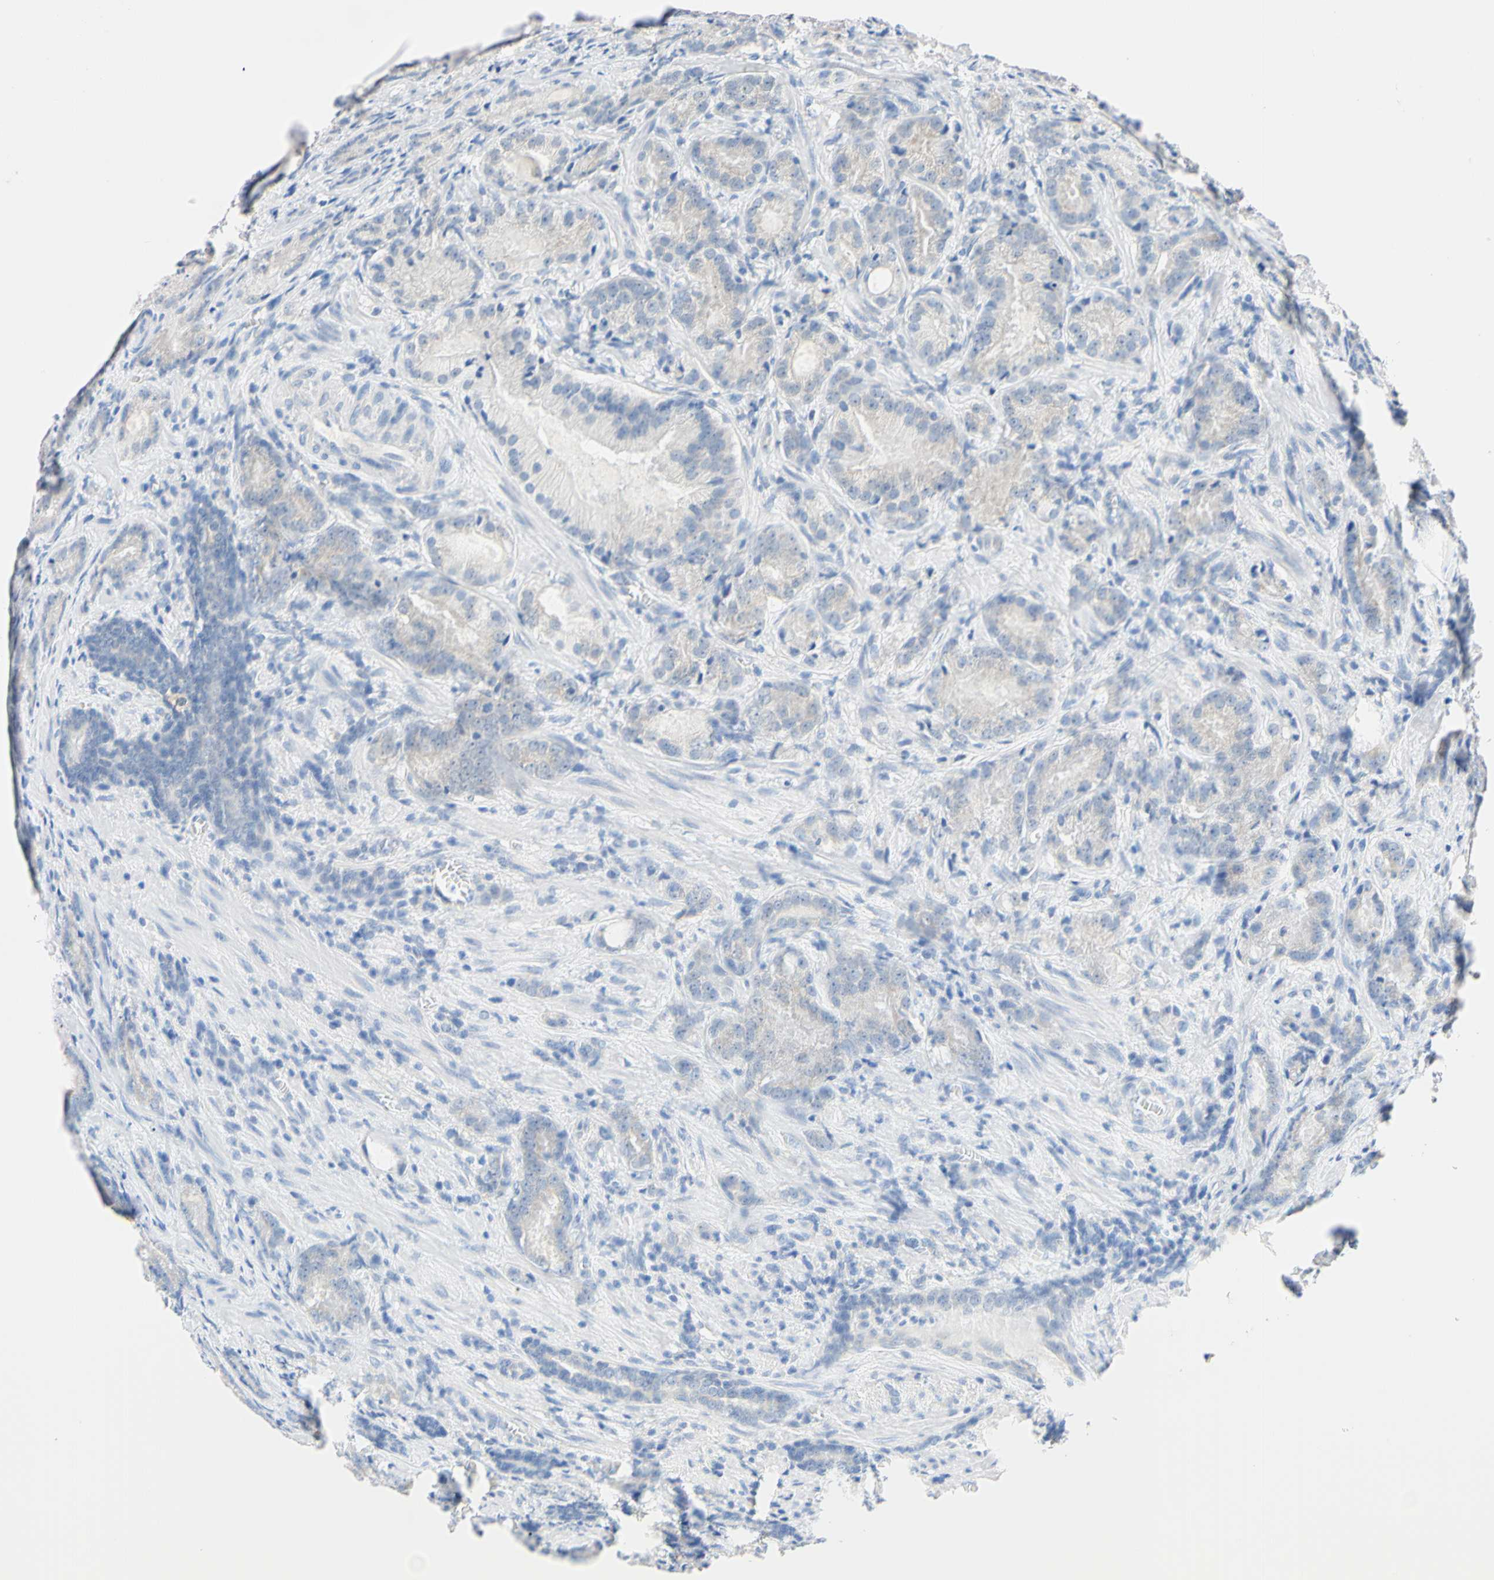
{"staining": {"intensity": "negative", "quantity": "none", "location": "none"}, "tissue": "prostate cancer", "cell_type": "Tumor cells", "image_type": "cancer", "snomed": [{"axis": "morphology", "description": "Adenocarcinoma, High grade"}, {"axis": "topography", "description": "Prostate"}], "caption": "Tumor cells show no significant protein staining in prostate cancer (high-grade adenocarcinoma).", "gene": "PNKD", "patient": {"sex": "male", "age": 64}}